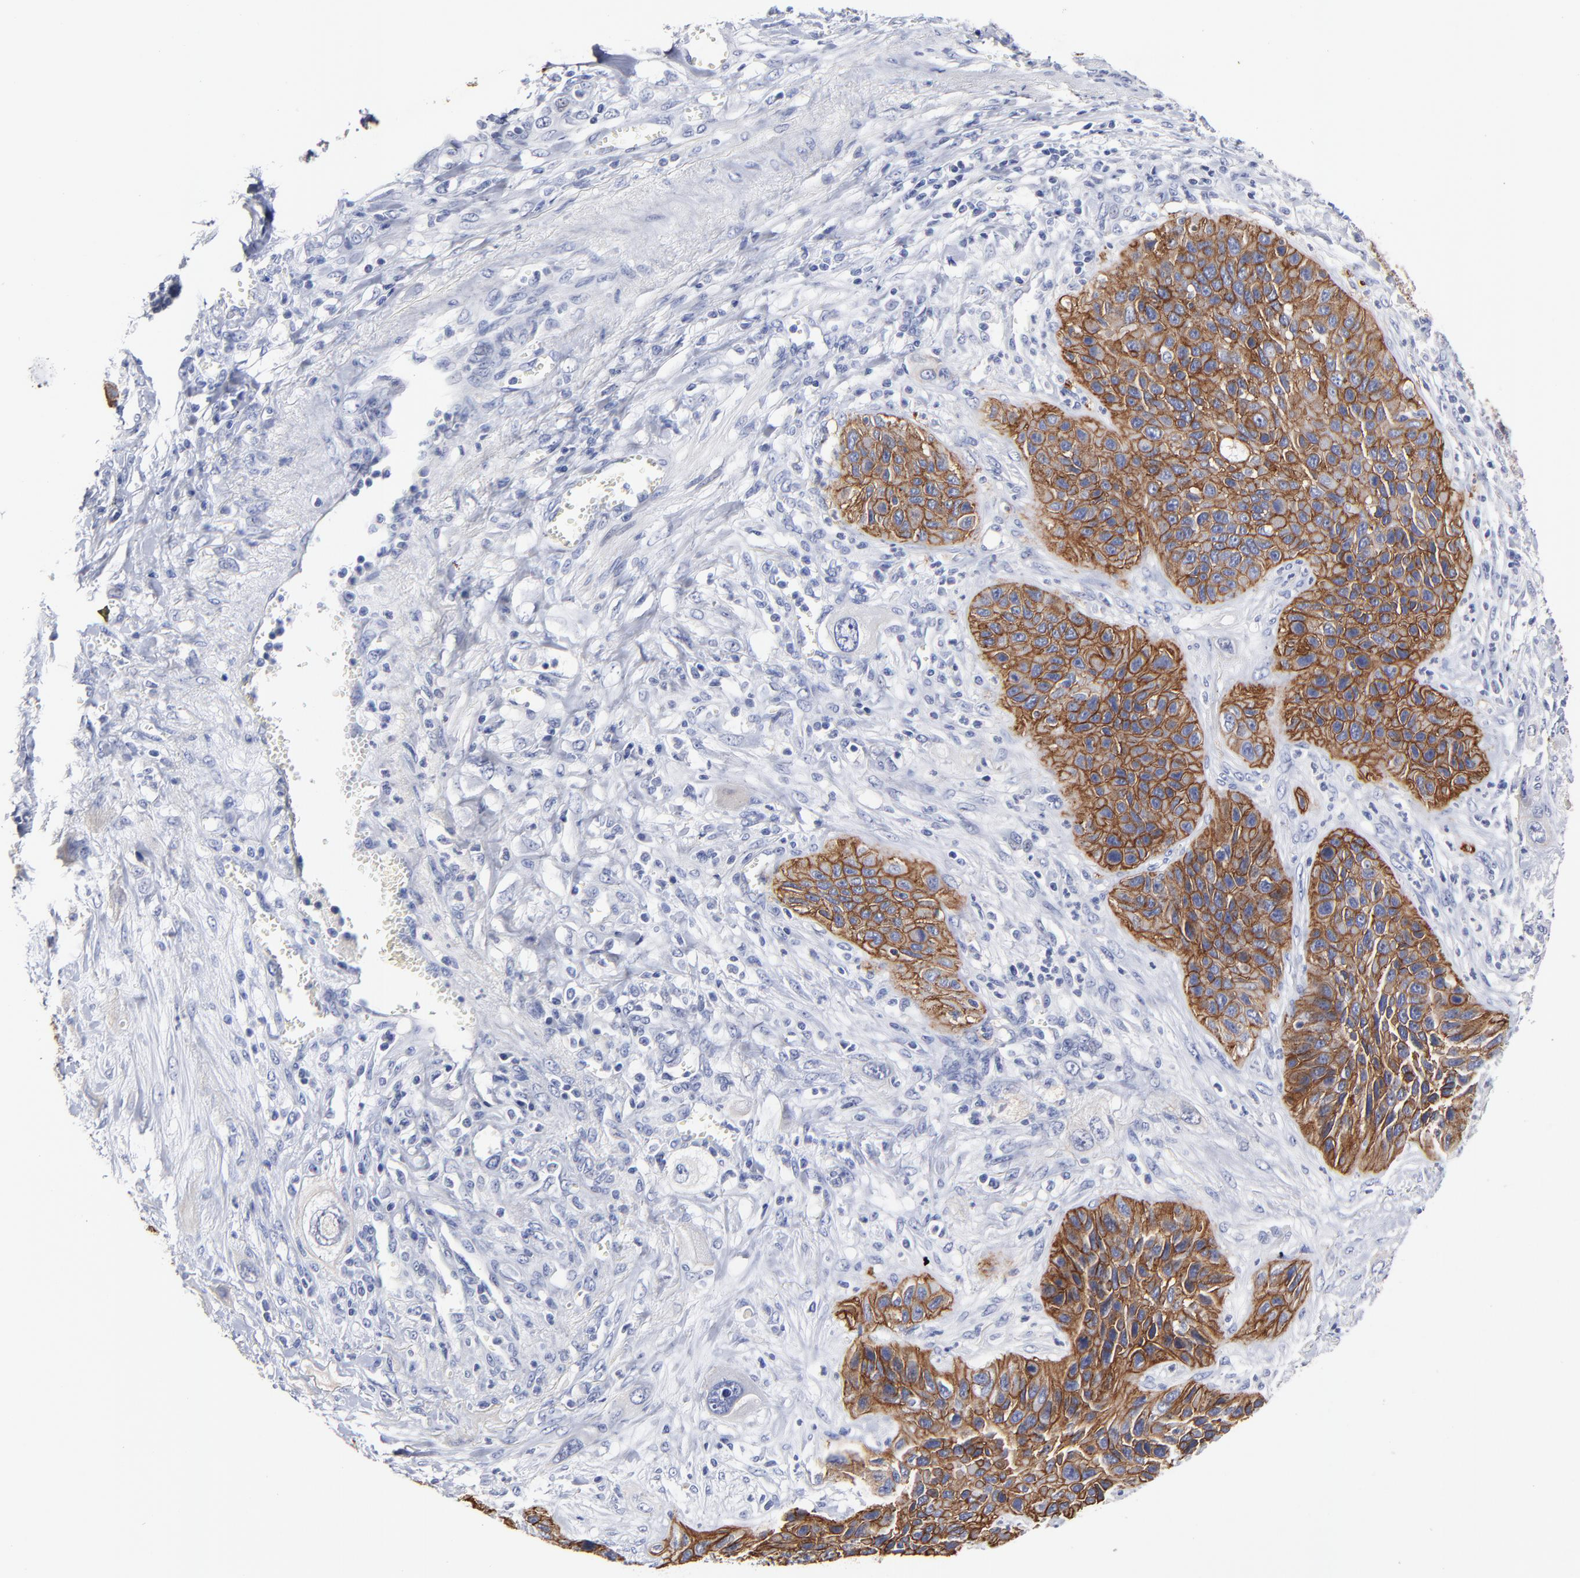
{"staining": {"intensity": "strong", "quantity": ">75%", "location": "cytoplasmic/membranous"}, "tissue": "lung cancer", "cell_type": "Tumor cells", "image_type": "cancer", "snomed": [{"axis": "morphology", "description": "Squamous cell carcinoma, NOS"}, {"axis": "topography", "description": "Lung"}], "caption": "Tumor cells exhibit strong cytoplasmic/membranous positivity in approximately >75% of cells in lung cancer.", "gene": "CXADR", "patient": {"sex": "female", "age": 76}}